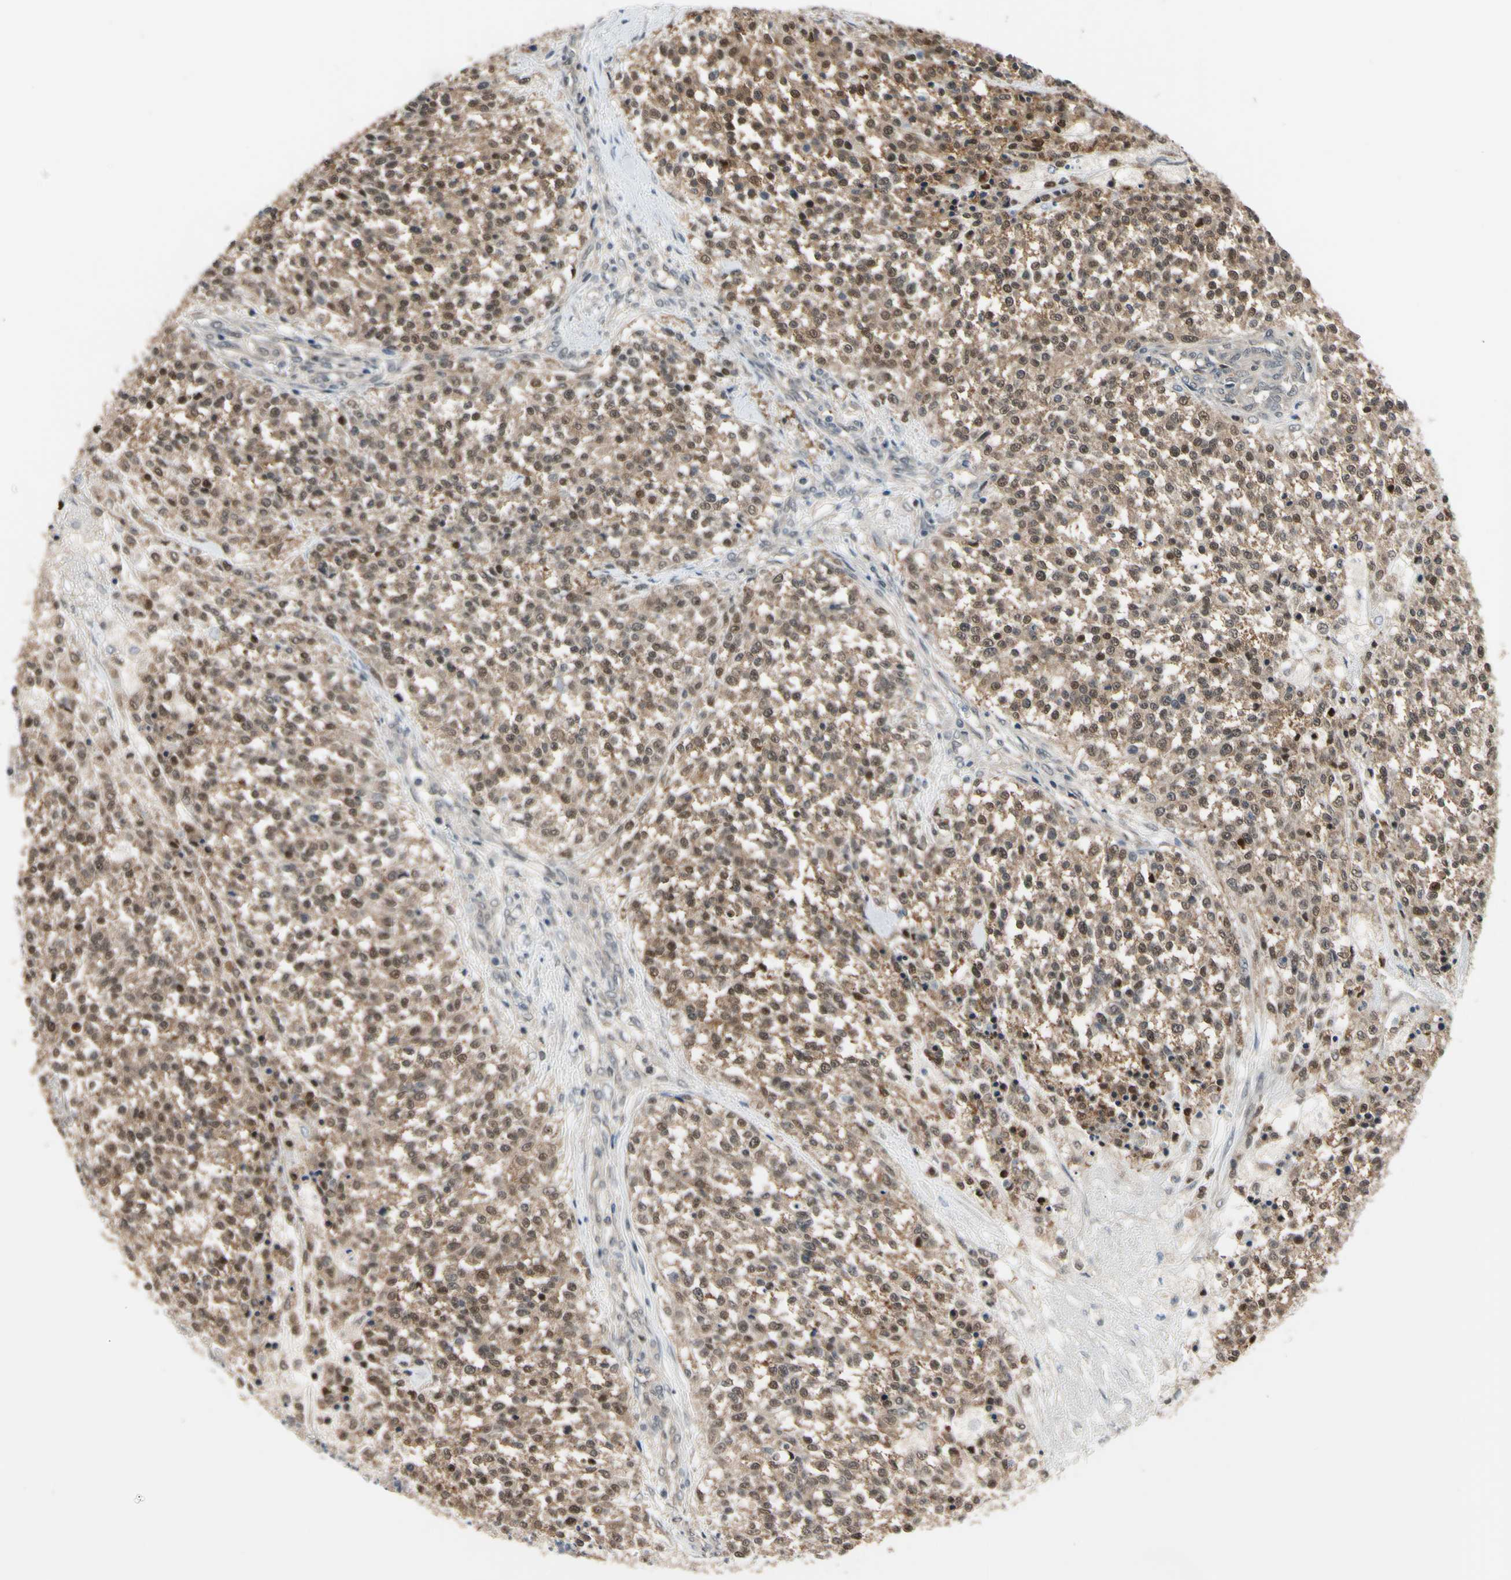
{"staining": {"intensity": "moderate", "quantity": ">75%", "location": "cytoplasmic/membranous,nuclear"}, "tissue": "testis cancer", "cell_type": "Tumor cells", "image_type": "cancer", "snomed": [{"axis": "morphology", "description": "Seminoma, NOS"}, {"axis": "topography", "description": "Testis"}], "caption": "Protein analysis of testis seminoma tissue exhibits moderate cytoplasmic/membranous and nuclear expression in approximately >75% of tumor cells.", "gene": "HSPA4", "patient": {"sex": "male", "age": 59}}